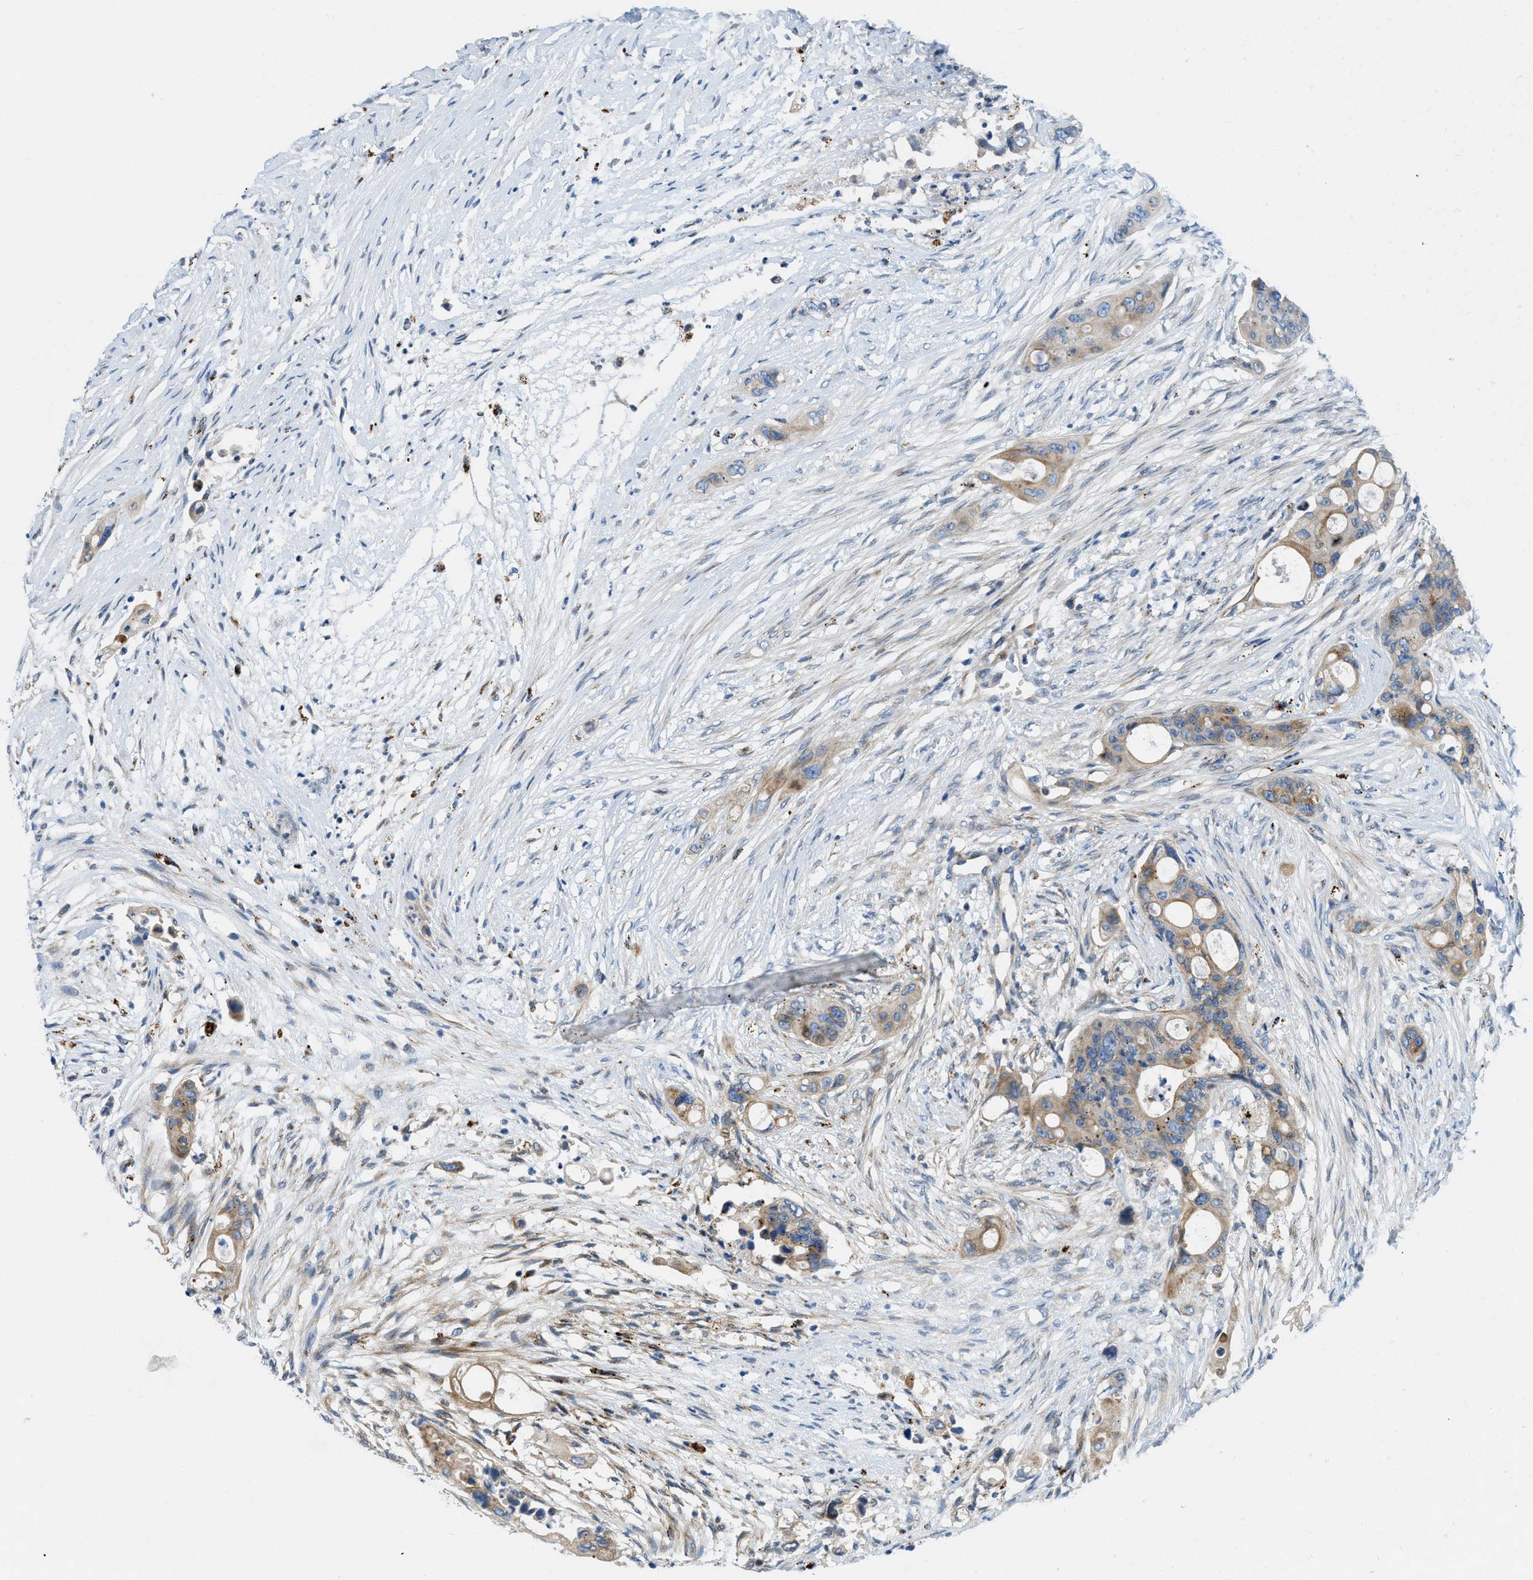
{"staining": {"intensity": "weak", "quantity": ">75%", "location": "cytoplasmic/membranous"}, "tissue": "colorectal cancer", "cell_type": "Tumor cells", "image_type": "cancer", "snomed": [{"axis": "morphology", "description": "Adenocarcinoma, NOS"}, {"axis": "topography", "description": "Colon"}], "caption": "Immunohistochemical staining of colorectal adenocarcinoma exhibits low levels of weak cytoplasmic/membranous positivity in approximately >75% of tumor cells.", "gene": "TMEM248", "patient": {"sex": "female", "age": 57}}